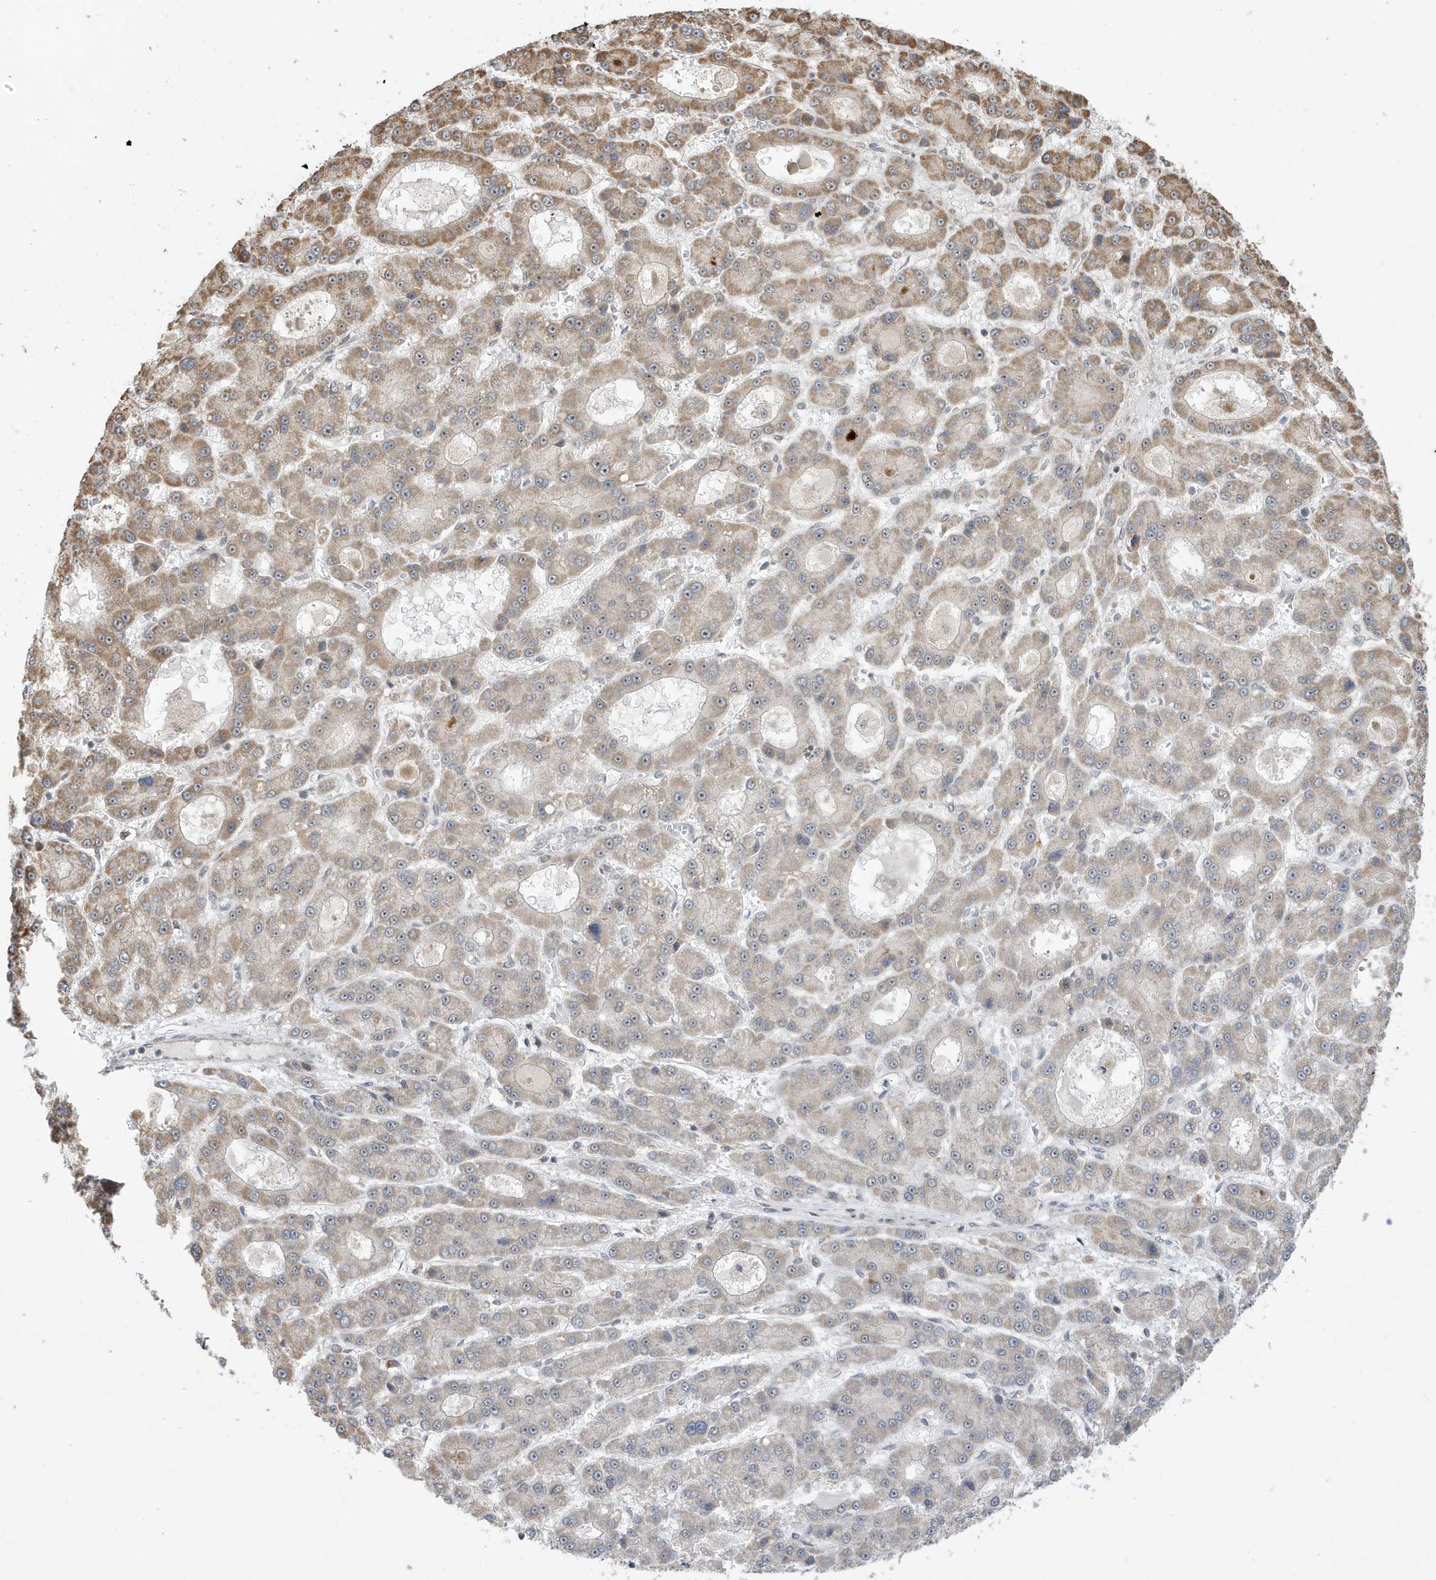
{"staining": {"intensity": "moderate", "quantity": "<25%", "location": "cytoplasmic/membranous"}, "tissue": "liver cancer", "cell_type": "Tumor cells", "image_type": "cancer", "snomed": [{"axis": "morphology", "description": "Carcinoma, Hepatocellular, NOS"}, {"axis": "topography", "description": "Liver"}], "caption": "DAB immunohistochemical staining of hepatocellular carcinoma (liver) exhibits moderate cytoplasmic/membranous protein staining in about <25% of tumor cells. The staining was performed using DAB (3,3'-diaminobenzidine), with brown indicating positive protein expression. Nuclei are stained blue with hematoxylin.", "gene": "FAM9B", "patient": {"sex": "male", "age": 70}}